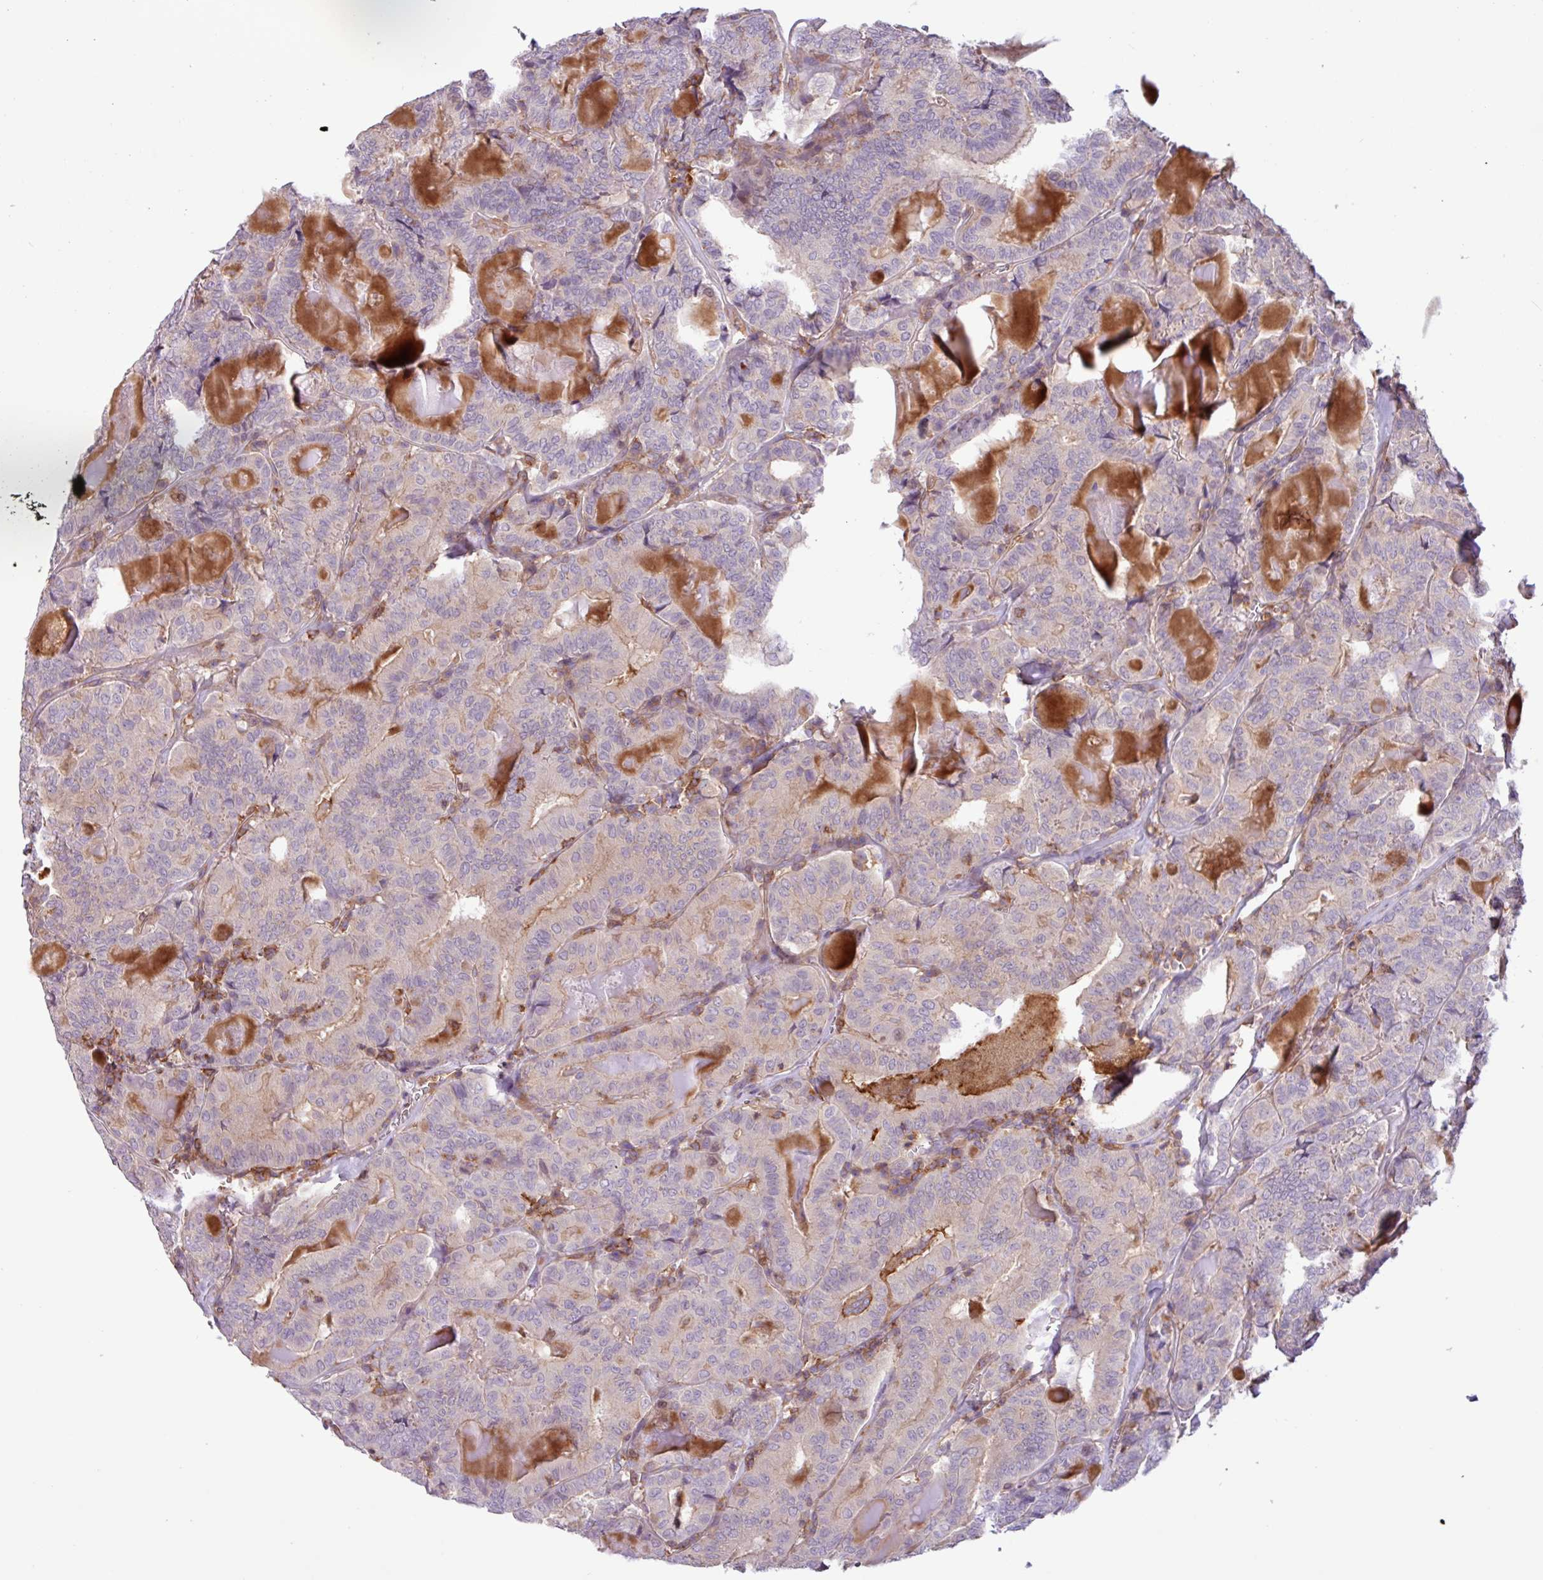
{"staining": {"intensity": "negative", "quantity": "none", "location": "none"}, "tissue": "thyroid cancer", "cell_type": "Tumor cells", "image_type": "cancer", "snomed": [{"axis": "morphology", "description": "Papillary adenocarcinoma, NOS"}, {"axis": "topography", "description": "Thyroid gland"}], "caption": "A photomicrograph of papillary adenocarcinoma (thyroid) stained for a protein demonstrates no brown staining in tumor cells.", "gene": "ACTR3", "patient": {"sex": "female", "age": 72}}